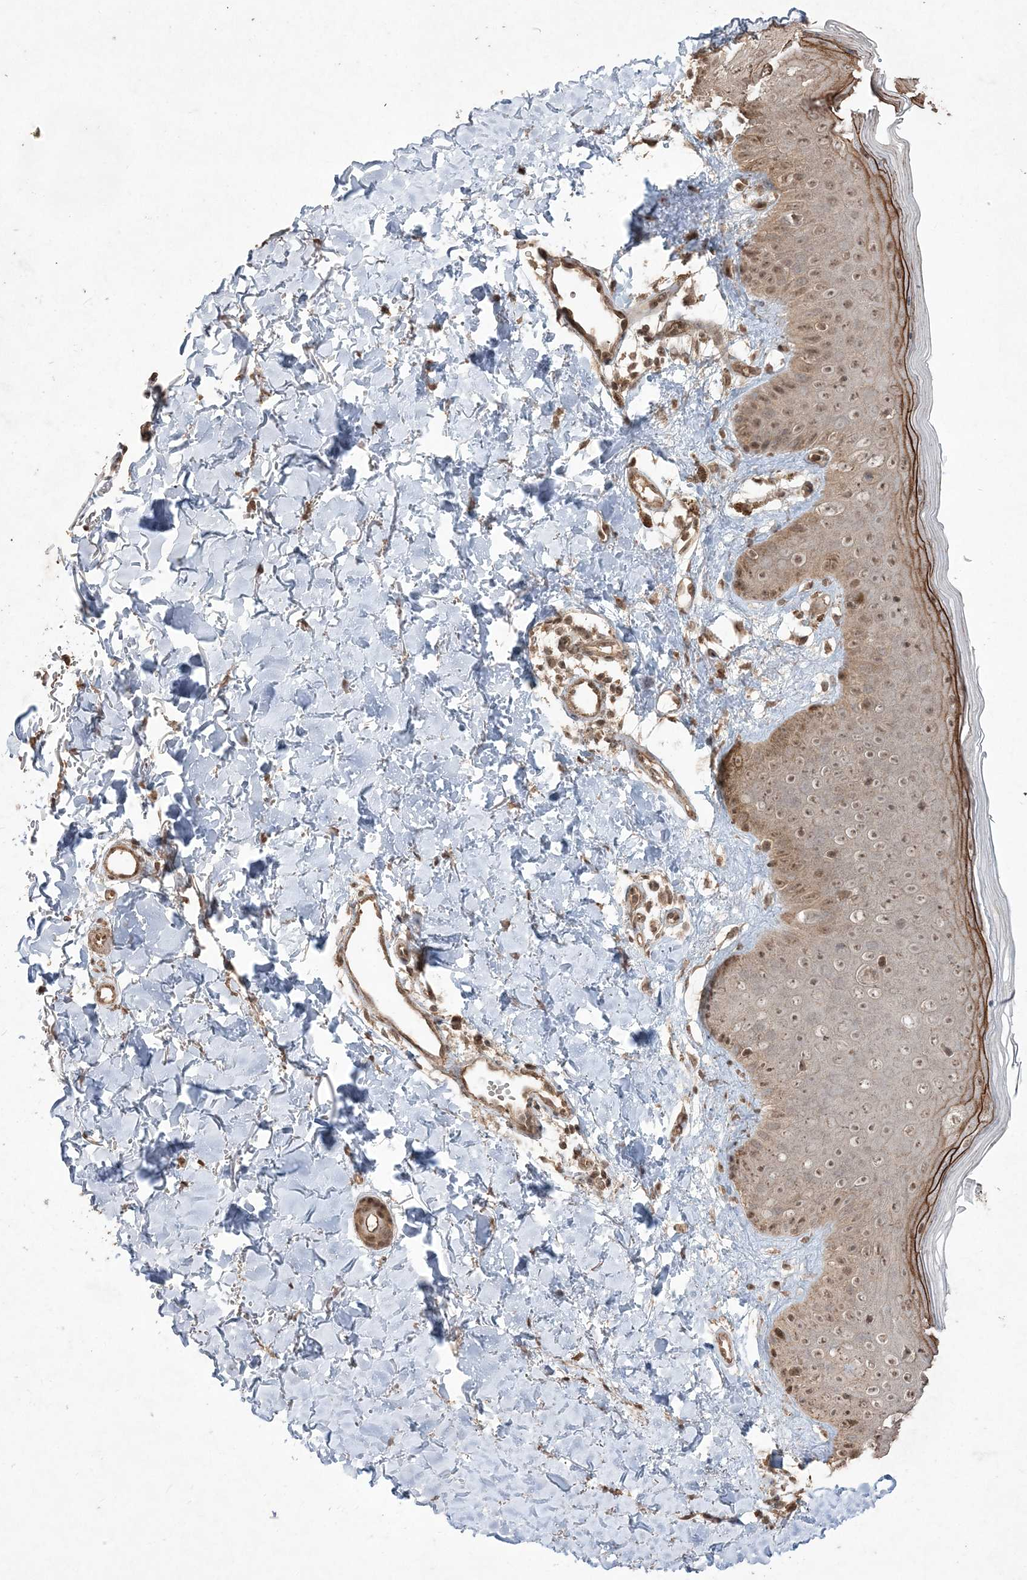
{"staining": {"intensity": "moderate", "quantity": ">75%", "location": "cytoplasmic/membranous,nuclear"}, "tissue": "skin", "cell_type": "Fibroblasts", "image_type": "normal", "snomed": [{"axis": "morphology", "description": "Normal tissue, NOS"}, {"axis": "topography", "description": "Skin"}], "caption": "Skin stained for a protein demonstrates moderate cytoplasmic/membranous,nuclear positivity in fibroblasts. The protein of interest is stained brown, and the nuclei are stained in blue (DAB IHC with brightfield microscopy, high magnification).", "gene": "EHHADH", "patient": {"sex": "male", "age": 52}}